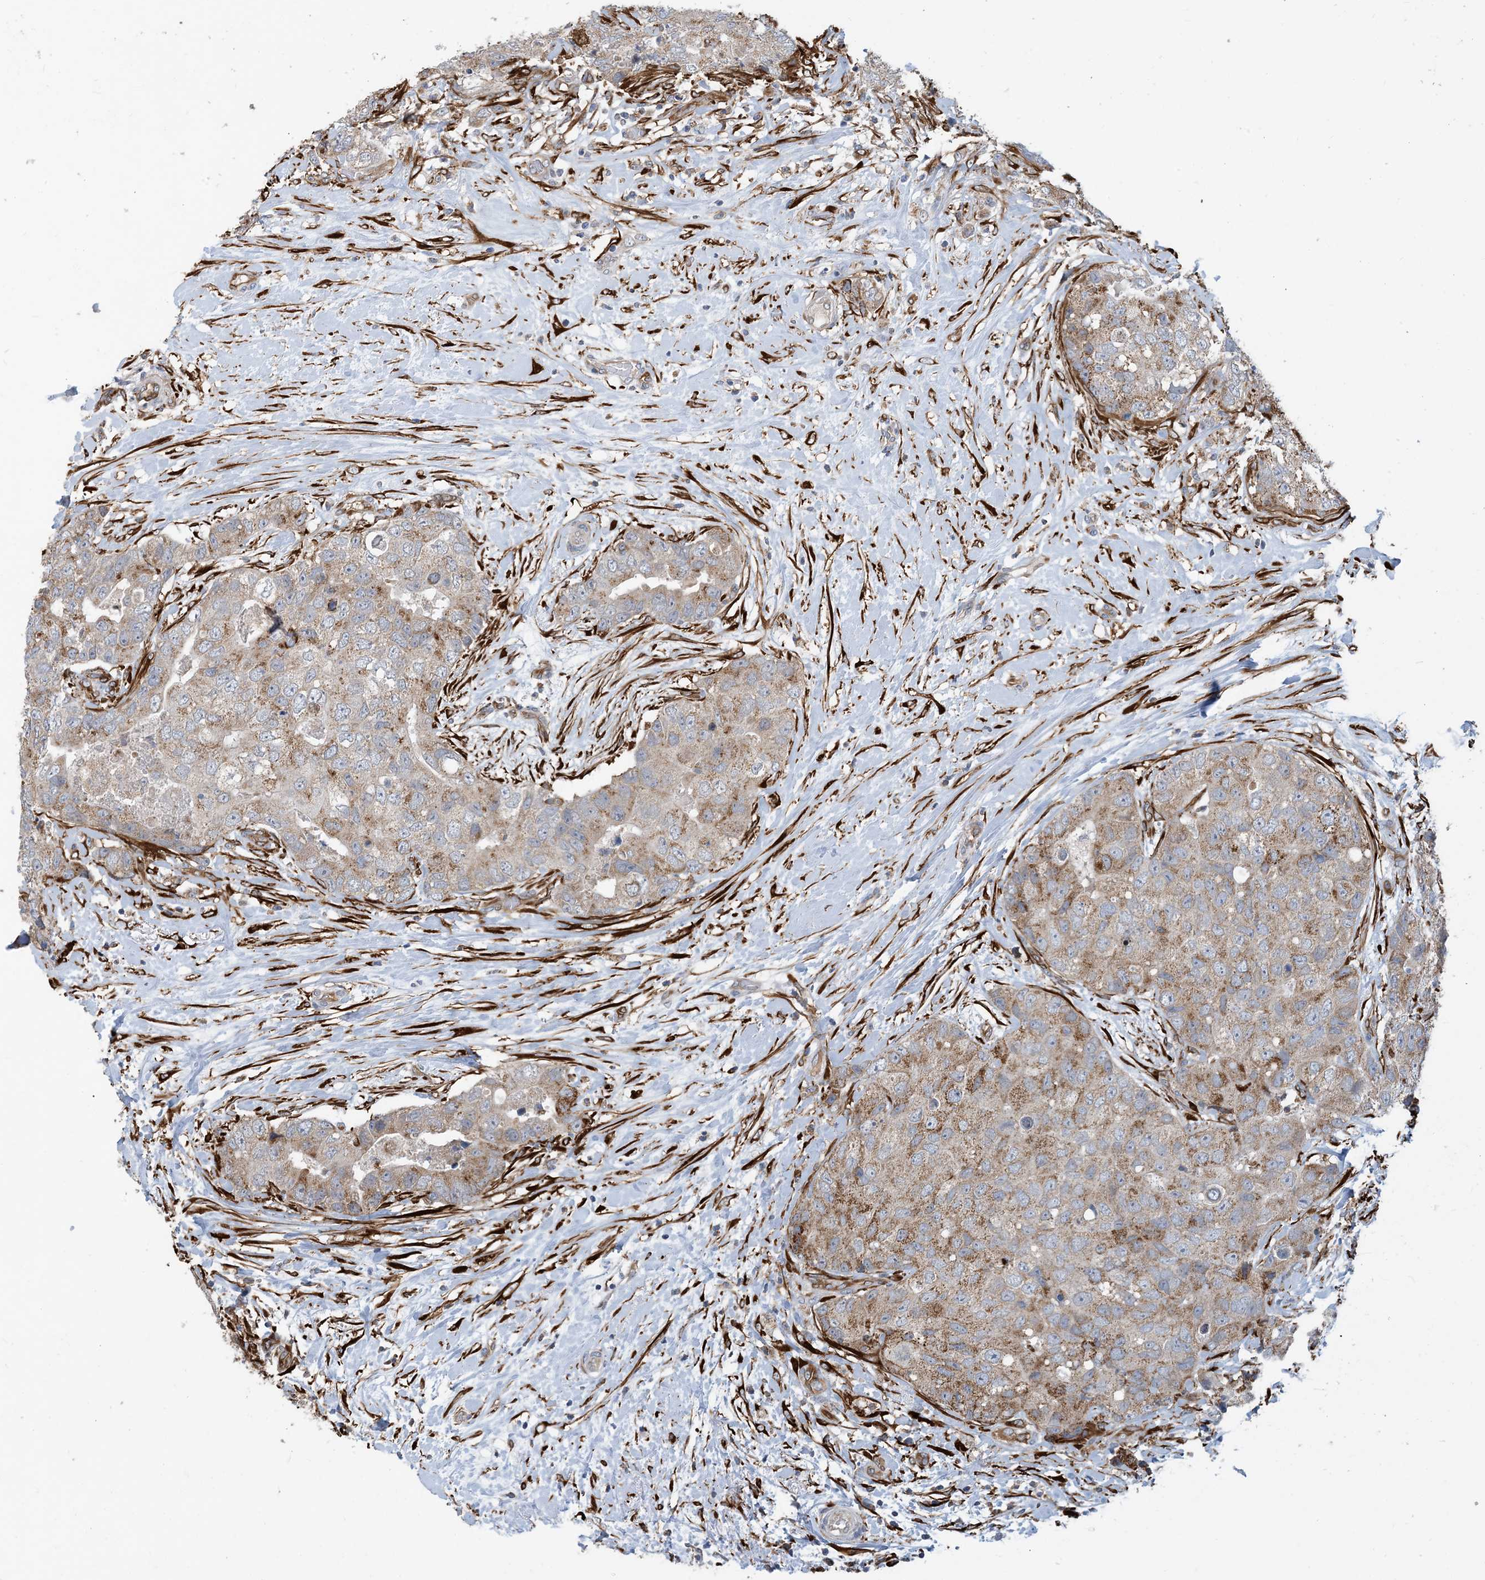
{"staining": {"intensity": "weak", "quantity": ">75%", "location": "cytoplasmic/membranous"}, "tissue": "breast cancer", "cell_type": "Tumor cells", "image_type": "cancer", "snomed": [{"axis": "morphology", "description": "Duct carcinoma"}, {"axis": "topography", "description": "Breast"}], "caption": "This image exhibits immunohistochemistry (IHC) staining of human breast cancer (infiltrating ductal carcinoma), with low weak cytoplasmic/membranous staining in approximately >75% of tumor cells.", "gene": "EIF2A", "patient": {"sex": "female", "age": 62}}